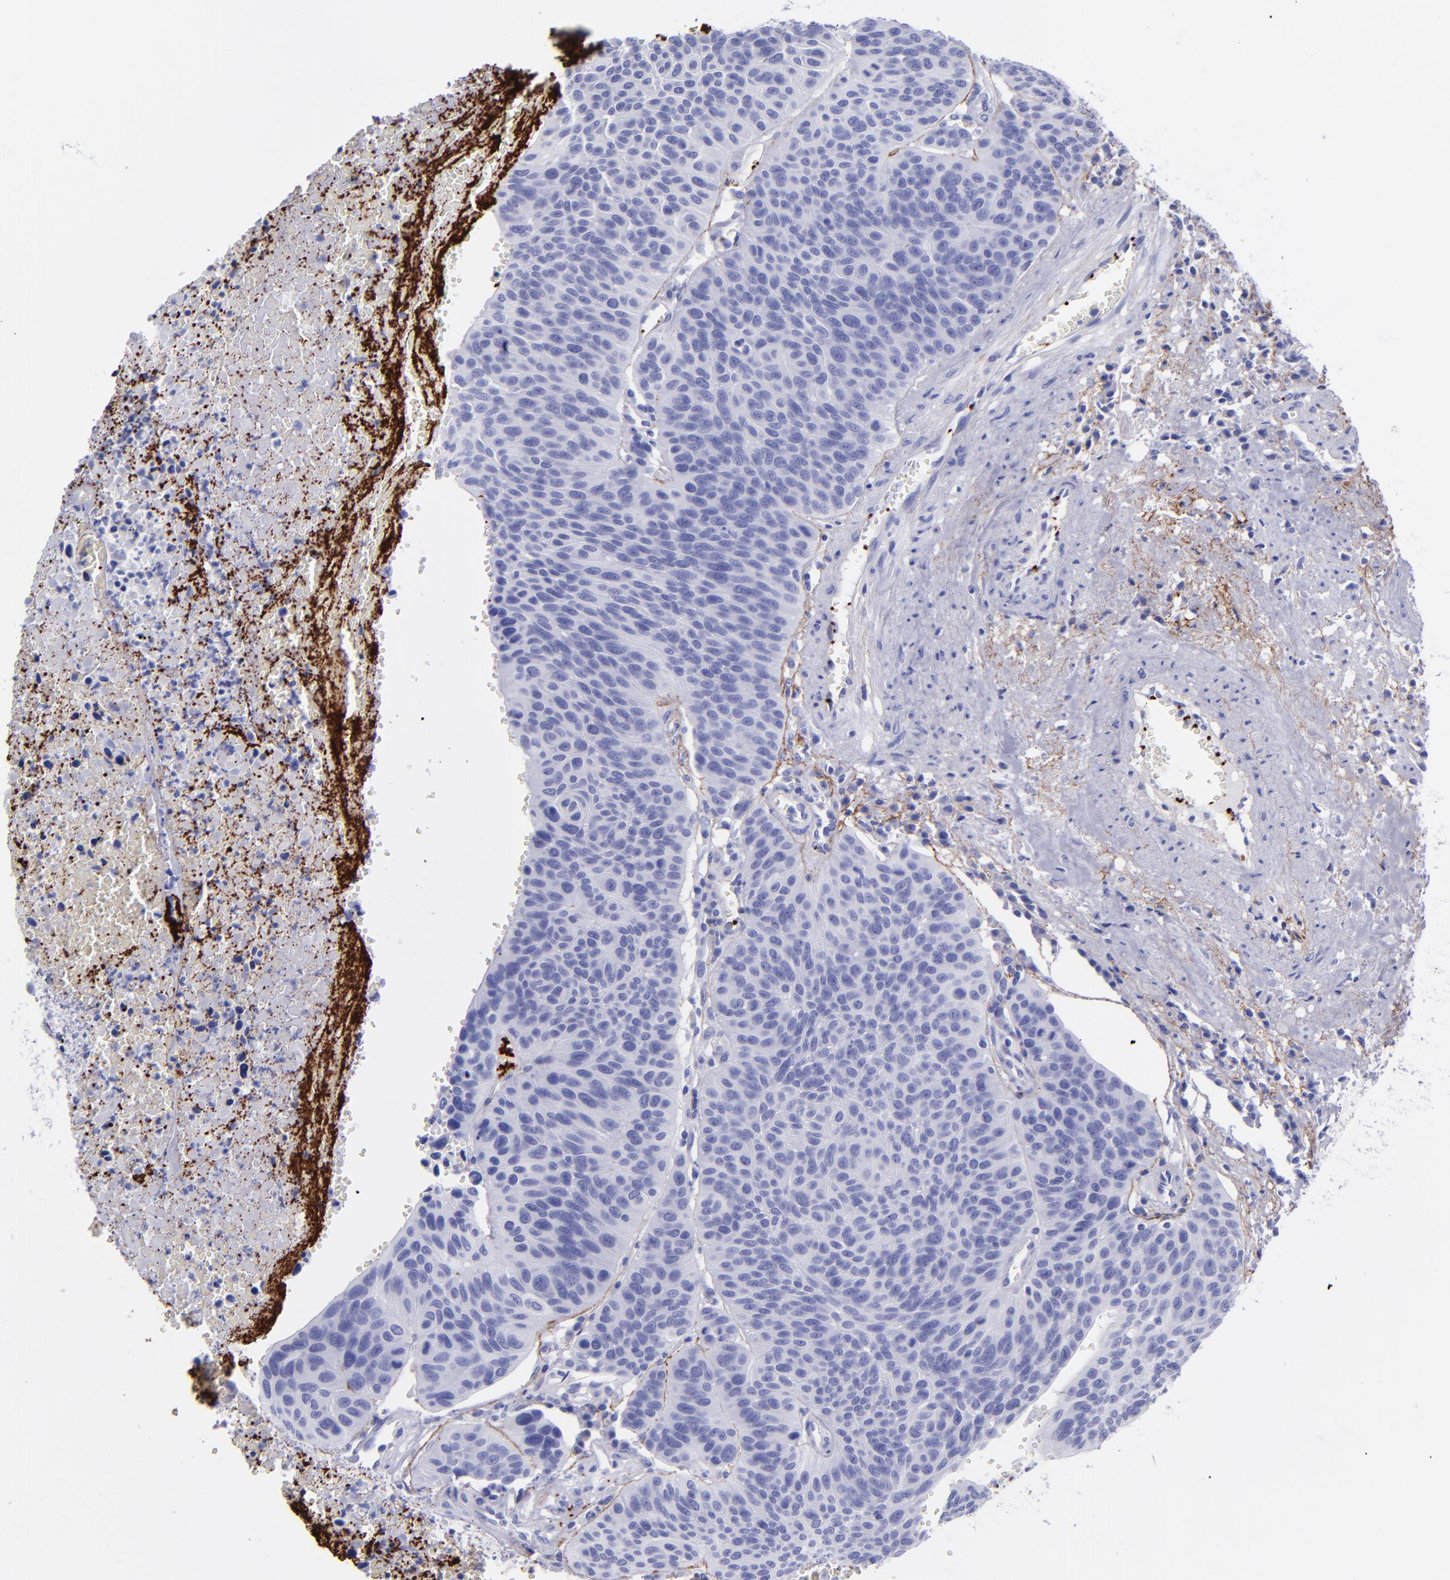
{"staining": {"intensity": "negative", "quantity": "none", "location": "none"}, "tissue": "urothelial cancer", "cell_type": "Tumor cells", "image_type": "cancer", "snomed": [{"axis": "morphology", "description": "Urothelial carcinoma, High grade"}, {"axis": "topography", "description": "Urinary bladder"}], "caption": "Urothelial cancer was stained to show a protein in brown. There is no significant positivity in tumor cells.", "gene": "EFCAB13", "patient": {"sex": "male", "age": 66}}